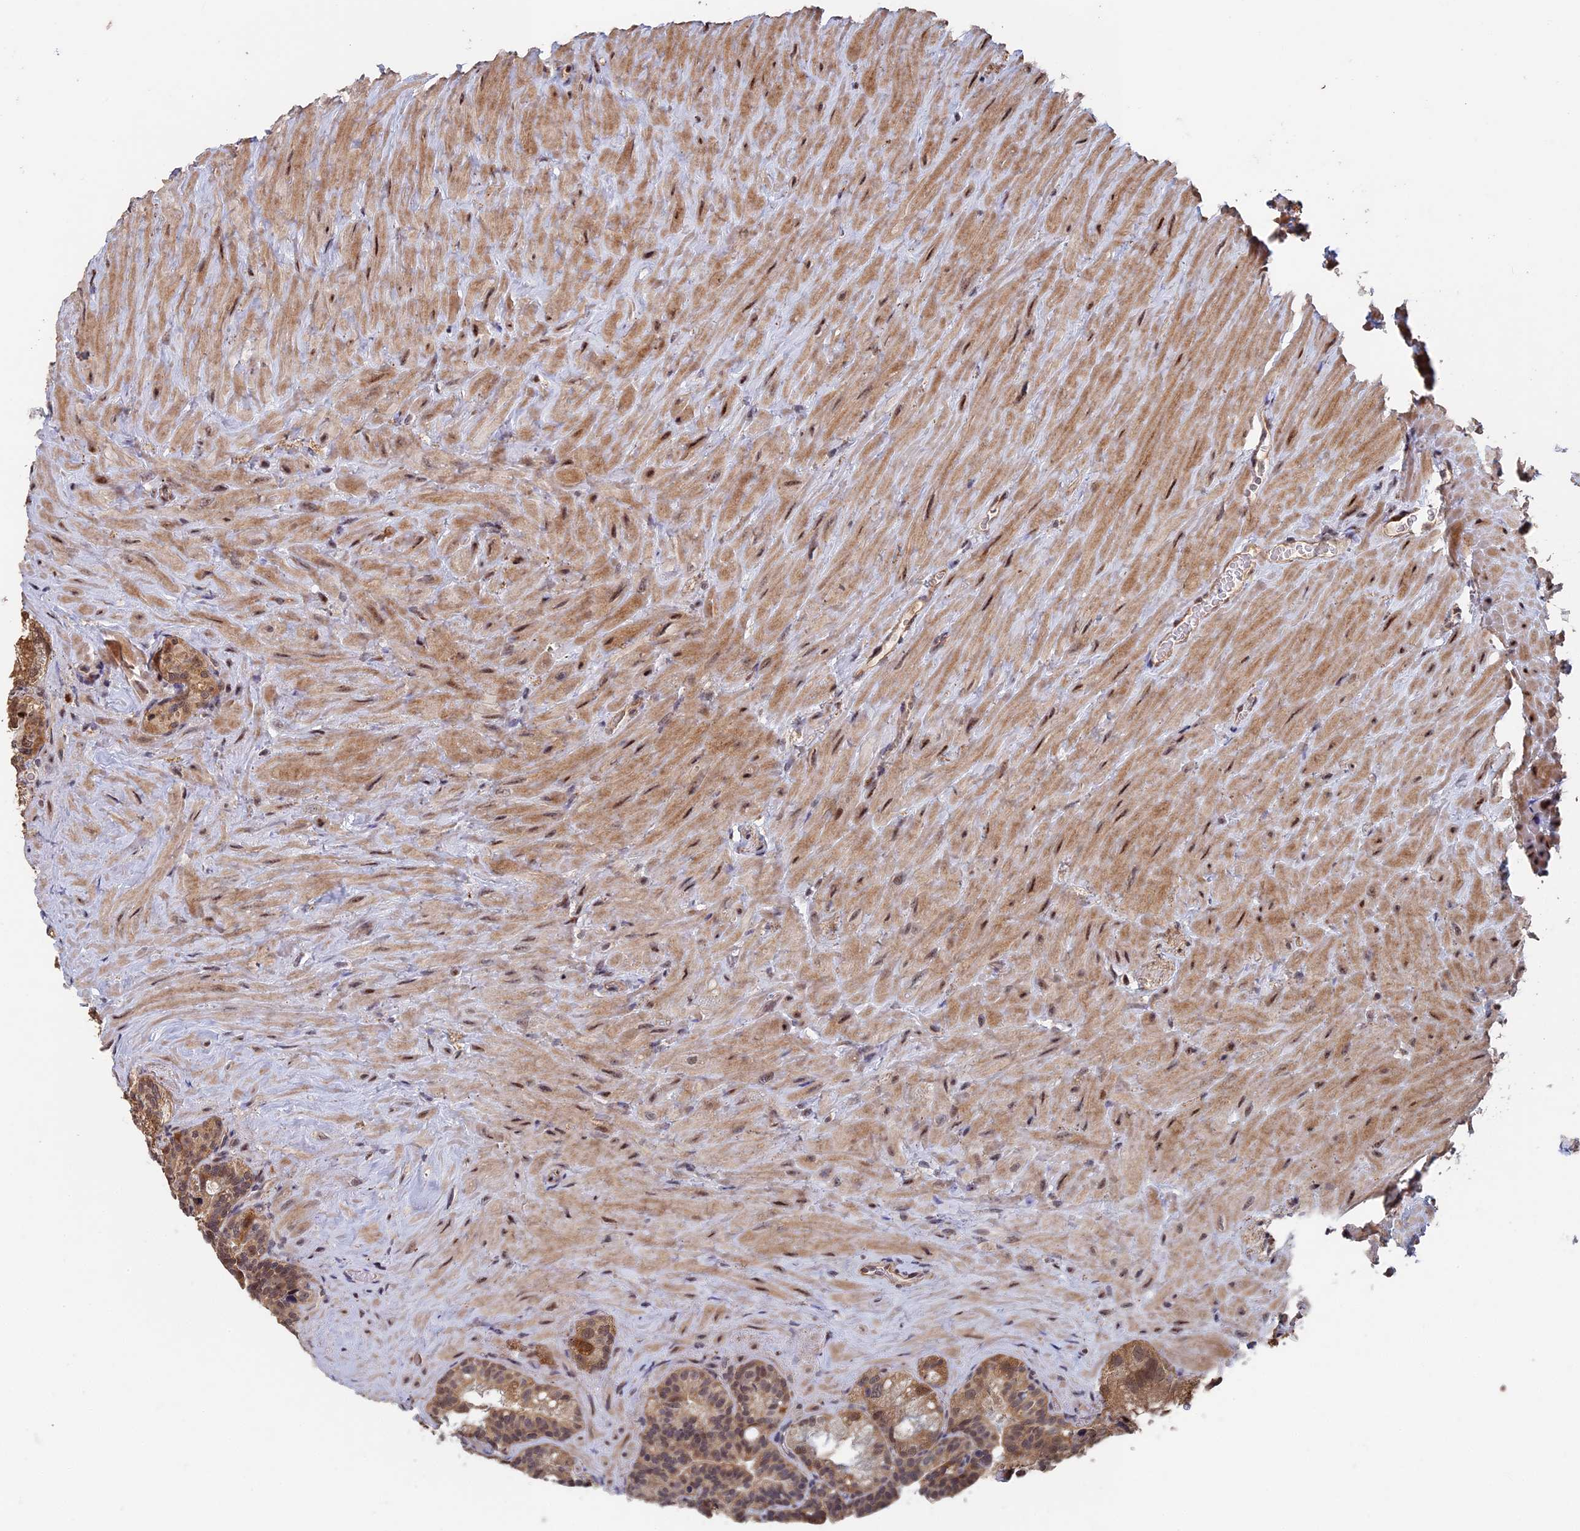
{"staining": {"intensity": "moderate", "quantity": ">75%", "location": "cytoplasmic/membranous,nuclear"}, "tissue": "seminal vesicle", "cell_type": "Glandular cells", "image_type": "normal", "snomed": [{"axis": "morphology", "description": "Normal tissue, NOS"}, {"axis": "topography", "description": "Seminal veicle"}], "caption": "Immunohistochemistry (DAB) staining of normal seminal vesicle shows moderate cytoplasmic/membranous,nuclear protein staining in approximately >75% of glandular cells.", "gene": "KIAA1328", "patient": {"sex": "male", "age": 68}}